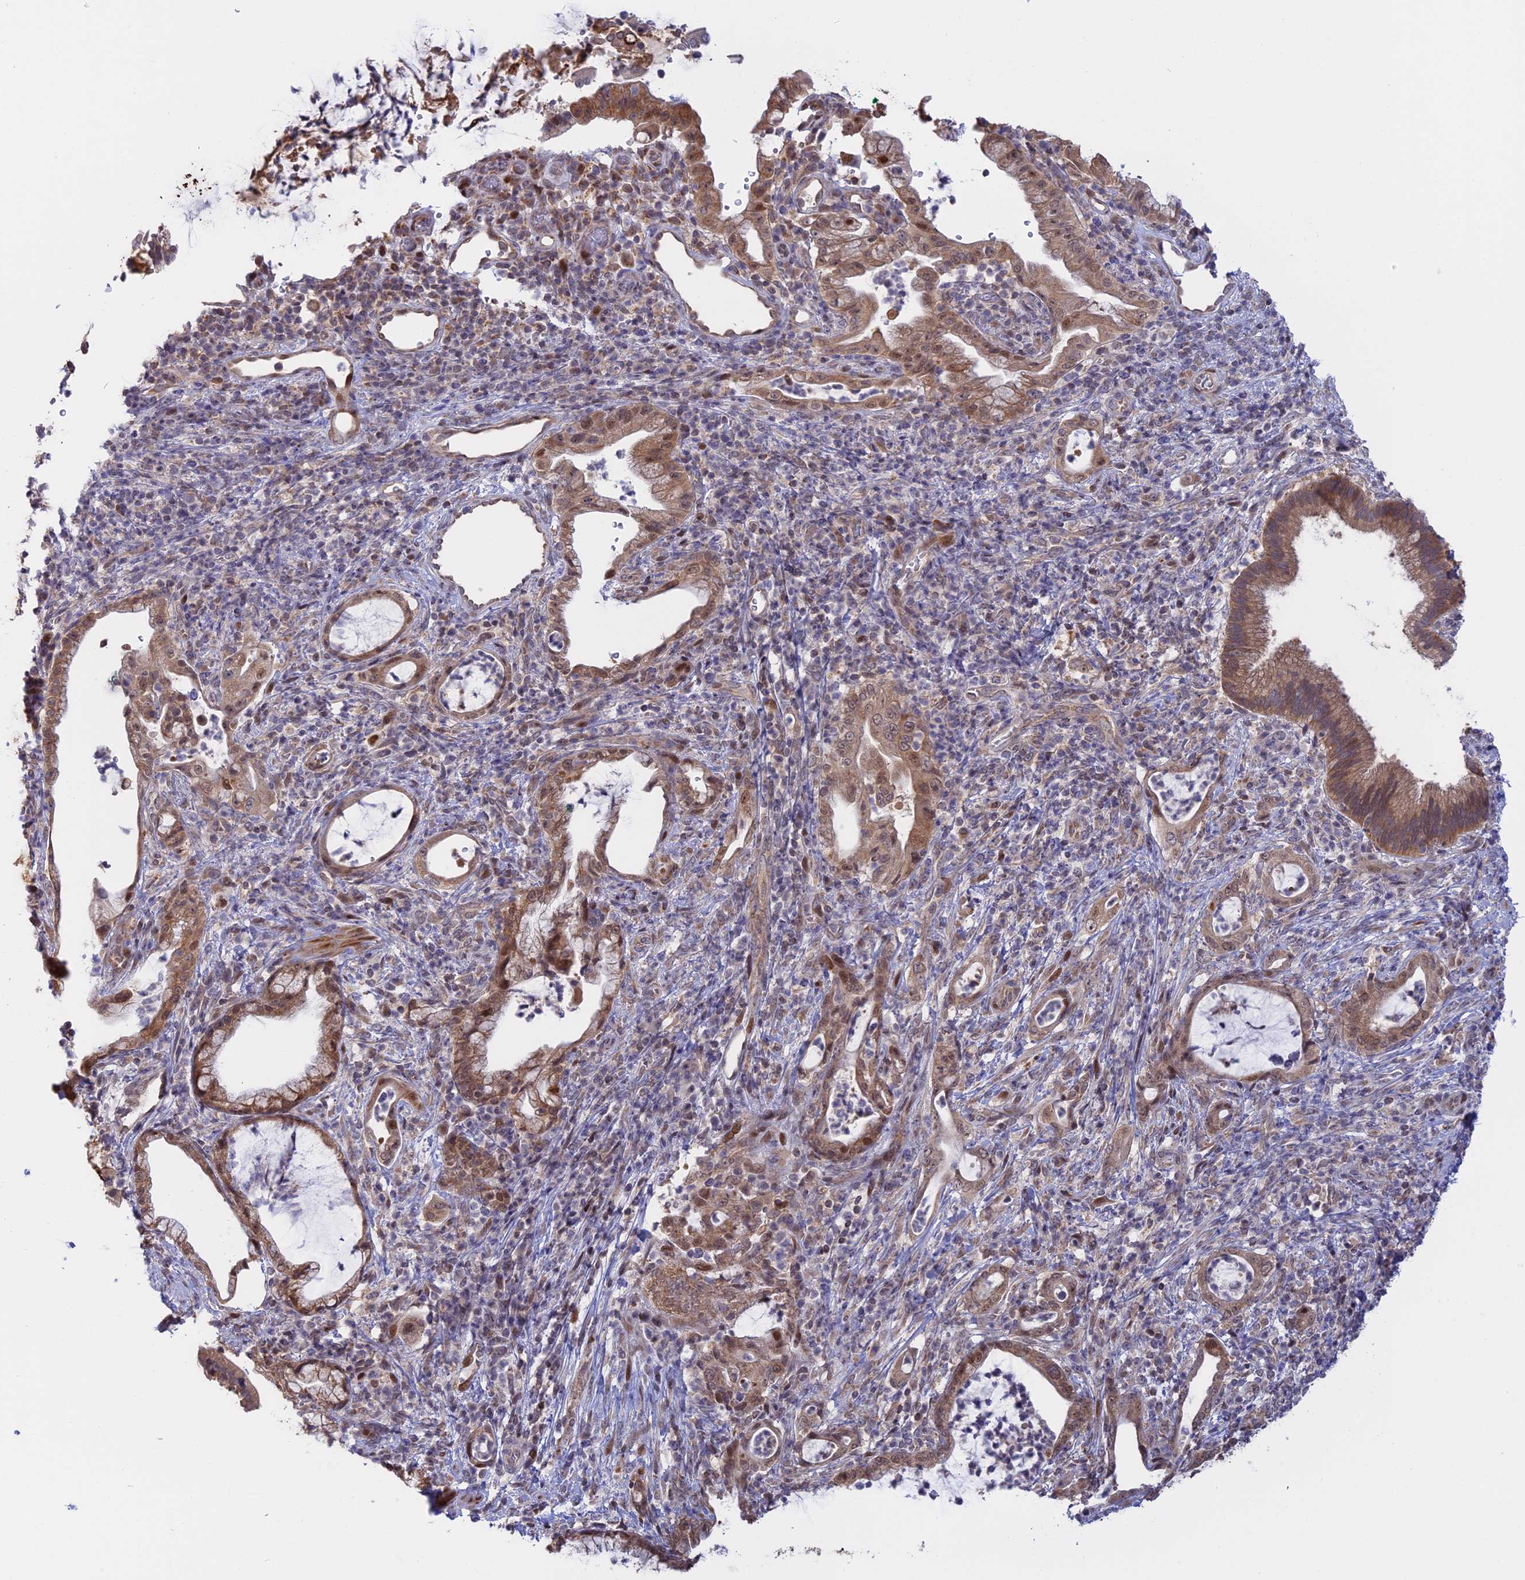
{"staining": {"intensity": "moderate", "quantity": ">75%", "location": "cytoplasmic/membranous,nuclear"}, "tissue": "pancreatic cancer", "cell_type": "Tumor cells", "image_type": "cancer", "snomed": [{"axis": "morphology", "description": "Normal tissue, NOS"}, {"axis": "morphology", "description": "Adenocarcinoma, NOS"}, {"axis": "topography", "description": "Pancreas"}], "caption": "Immunohistochemistry of human pancreatic cancer demonstrates medium levels of moderate cytoplasmic/membranous and nuclear positivity in about >75% of tumor cells.", "gene": "GSKIP", "patient": {"sex": "female", "age": 55}}